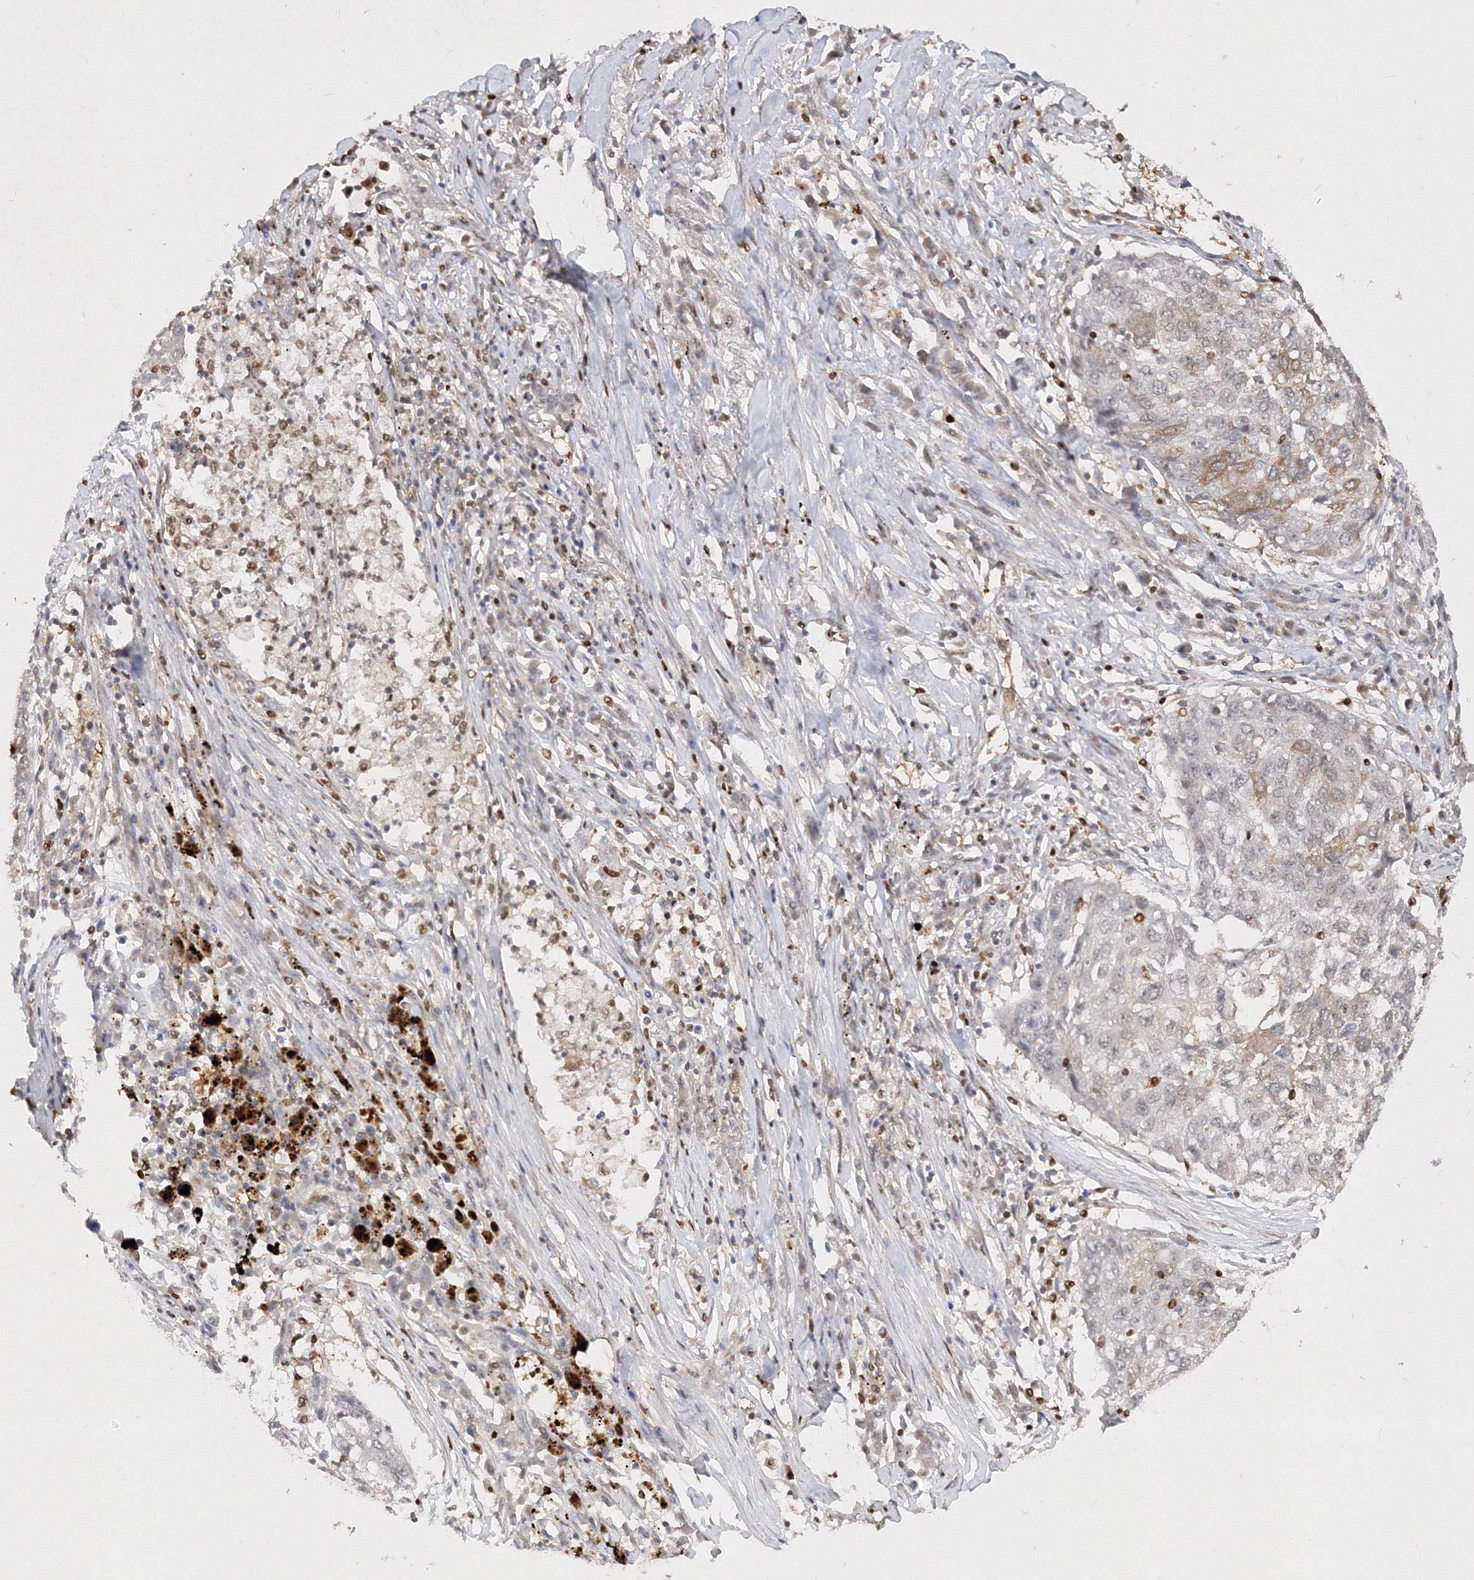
{"staining": {"intensity": "weak", "quantity": "<25%", "location": "cytoplasmic/membranous"}, "tissue": "lung cancer", "cell_type": "Tumor cells", "image_type": "cancer", "snomed": [{"axis": "morphology", "description": "Squamous cell carcinoma, NOS"}, {"axis": "topography", "description": "Lung"}], "caption": "Tumor cells are negative for protein expression in human lung cancer (squamous cell carcinoma). (Brightfield microscopy of DAB IHC at high magnification).", "gene": "TMEM50B", "patient": {"sex": "female", "age": 63}}